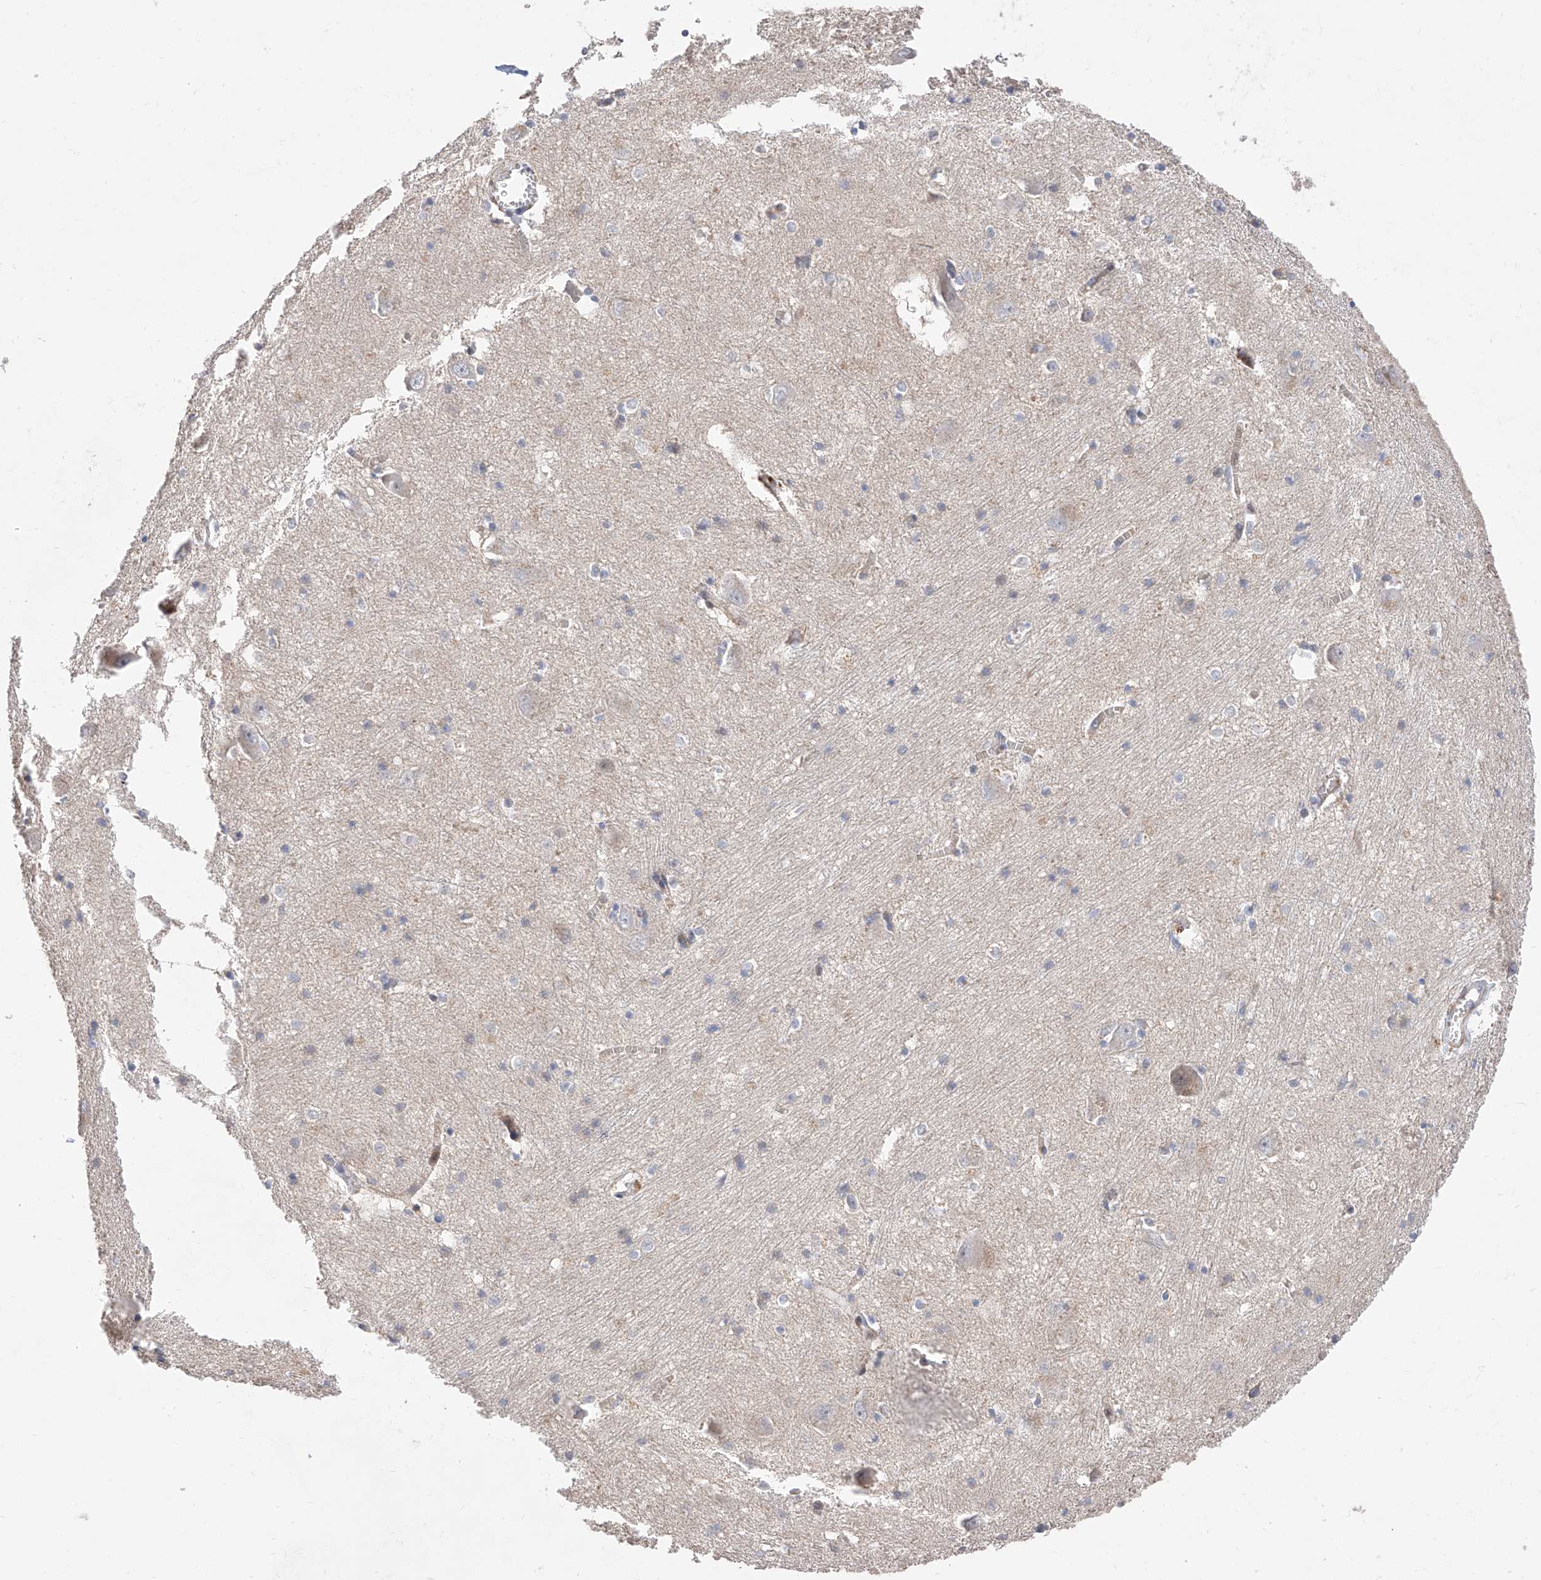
{"staining": {"intensity": "negative", "quantity": "none", "location": "none"}, "tissue": "caudate", "cell_type": "Glial cells", "image_type": "normal", "snomed": [{"axis": "morphology", "description": "Normal tissue, NOS"}, {"axis": "topography", "description": "Lateral ventricle wall"}], "caption": "Caudate stained for a protein using immunohistochemistry (IHC) shows no expression glial cells.", "gene": "FUCA2", "patient": {"sex": "male", "age": 37}}